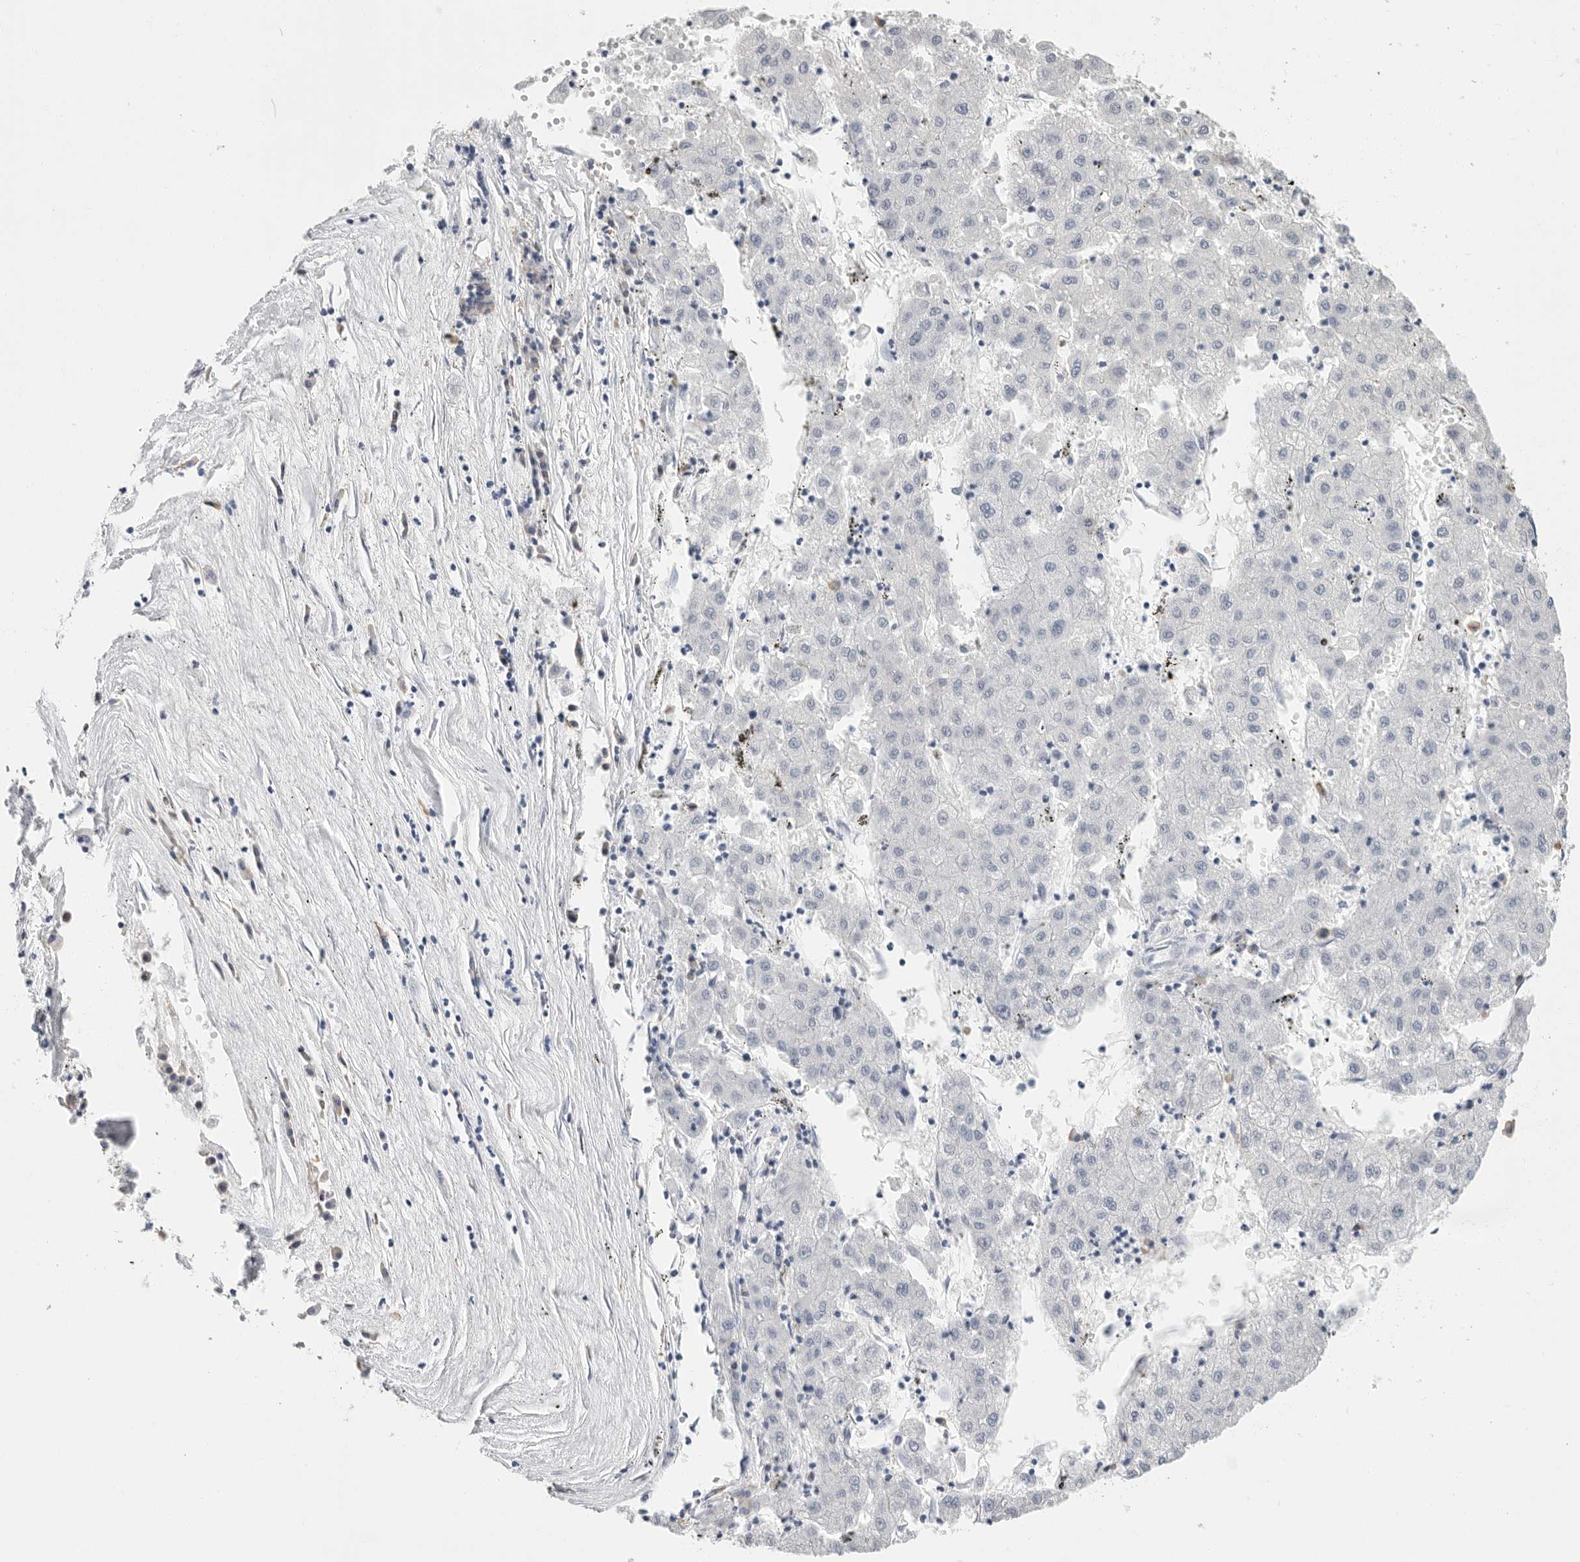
{"staining": {"intensity": "negative", "quantity": "none", "location": "none"}, "tissue": "liver cancer", "cell_type": "Tumor cells", "image_type": "cancer", "snomed": [{"axis": "morphology", "description": "Carcinoma, Hepatocellular, NOS"}, {"axis": "topography", "description": "Liver"}], "caption": "Immunohistochemistry of liver cancer (hepatocellular carcinoma) displays no expression in tumor cells.", "gene": "ARHGEF10", "patient": {"sex": "male", "age": 72}}